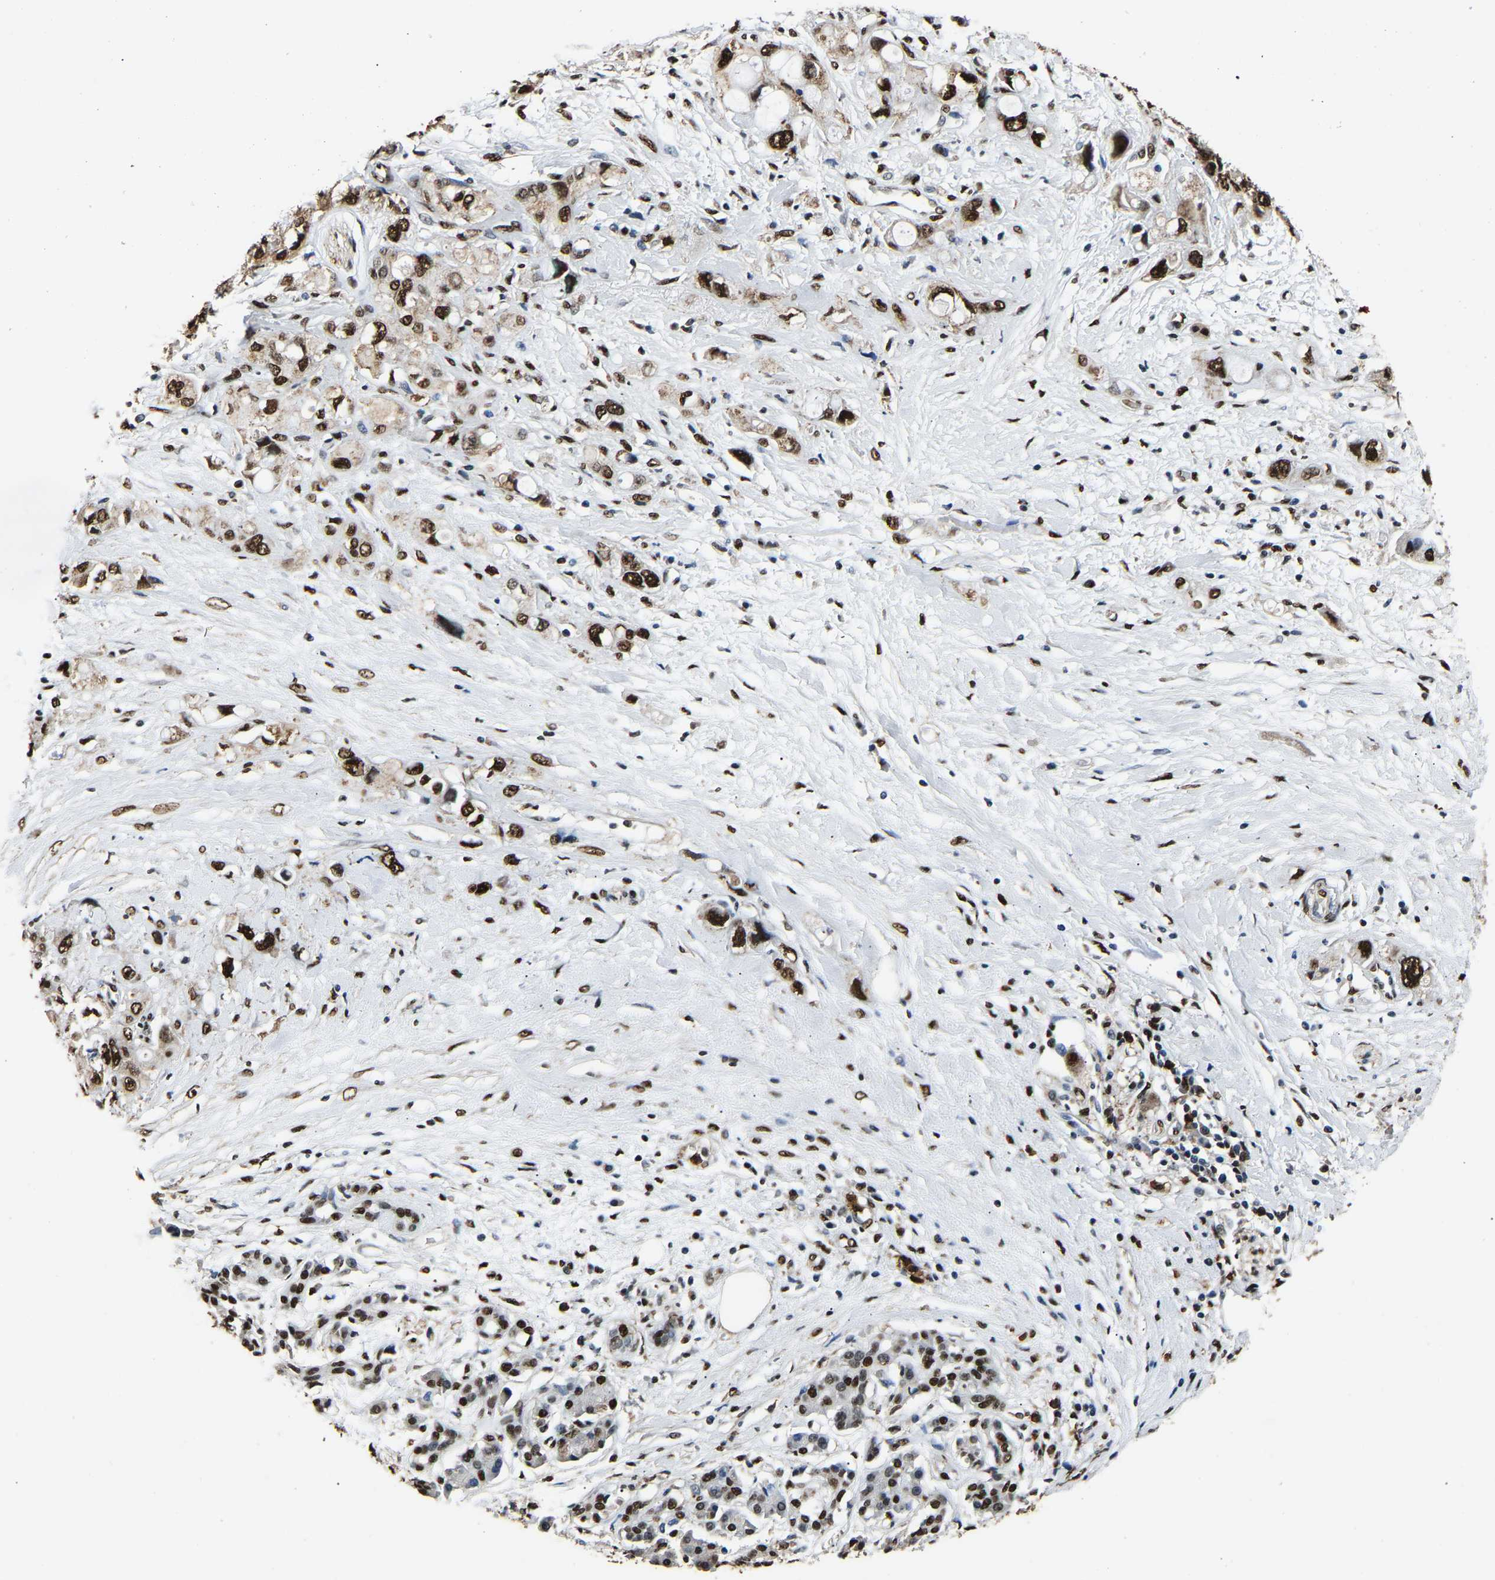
{"staining": {"intensity": "strong", "quantity": ">75%", "location": "cytoplasmic/membranous,nuclear"}, "tissue": "pancreatic cancer", "cell_type": "Tumor cells", "image_type": "cancer", "snomed": [{"axis": "morphology", "description": "Adenocarcinoma, NOS"}, {"axis": "topography", "description": "Pancreas"}], "caption": "The immunohistochemical stain highlights strong cytoplasmic/membranous and nuclear positivity in tumor cells of pancreatic cancer (adenocarcinoma) tissue.", "gene": "SAFB", "patient": {"sex": "female", "age": 56}}